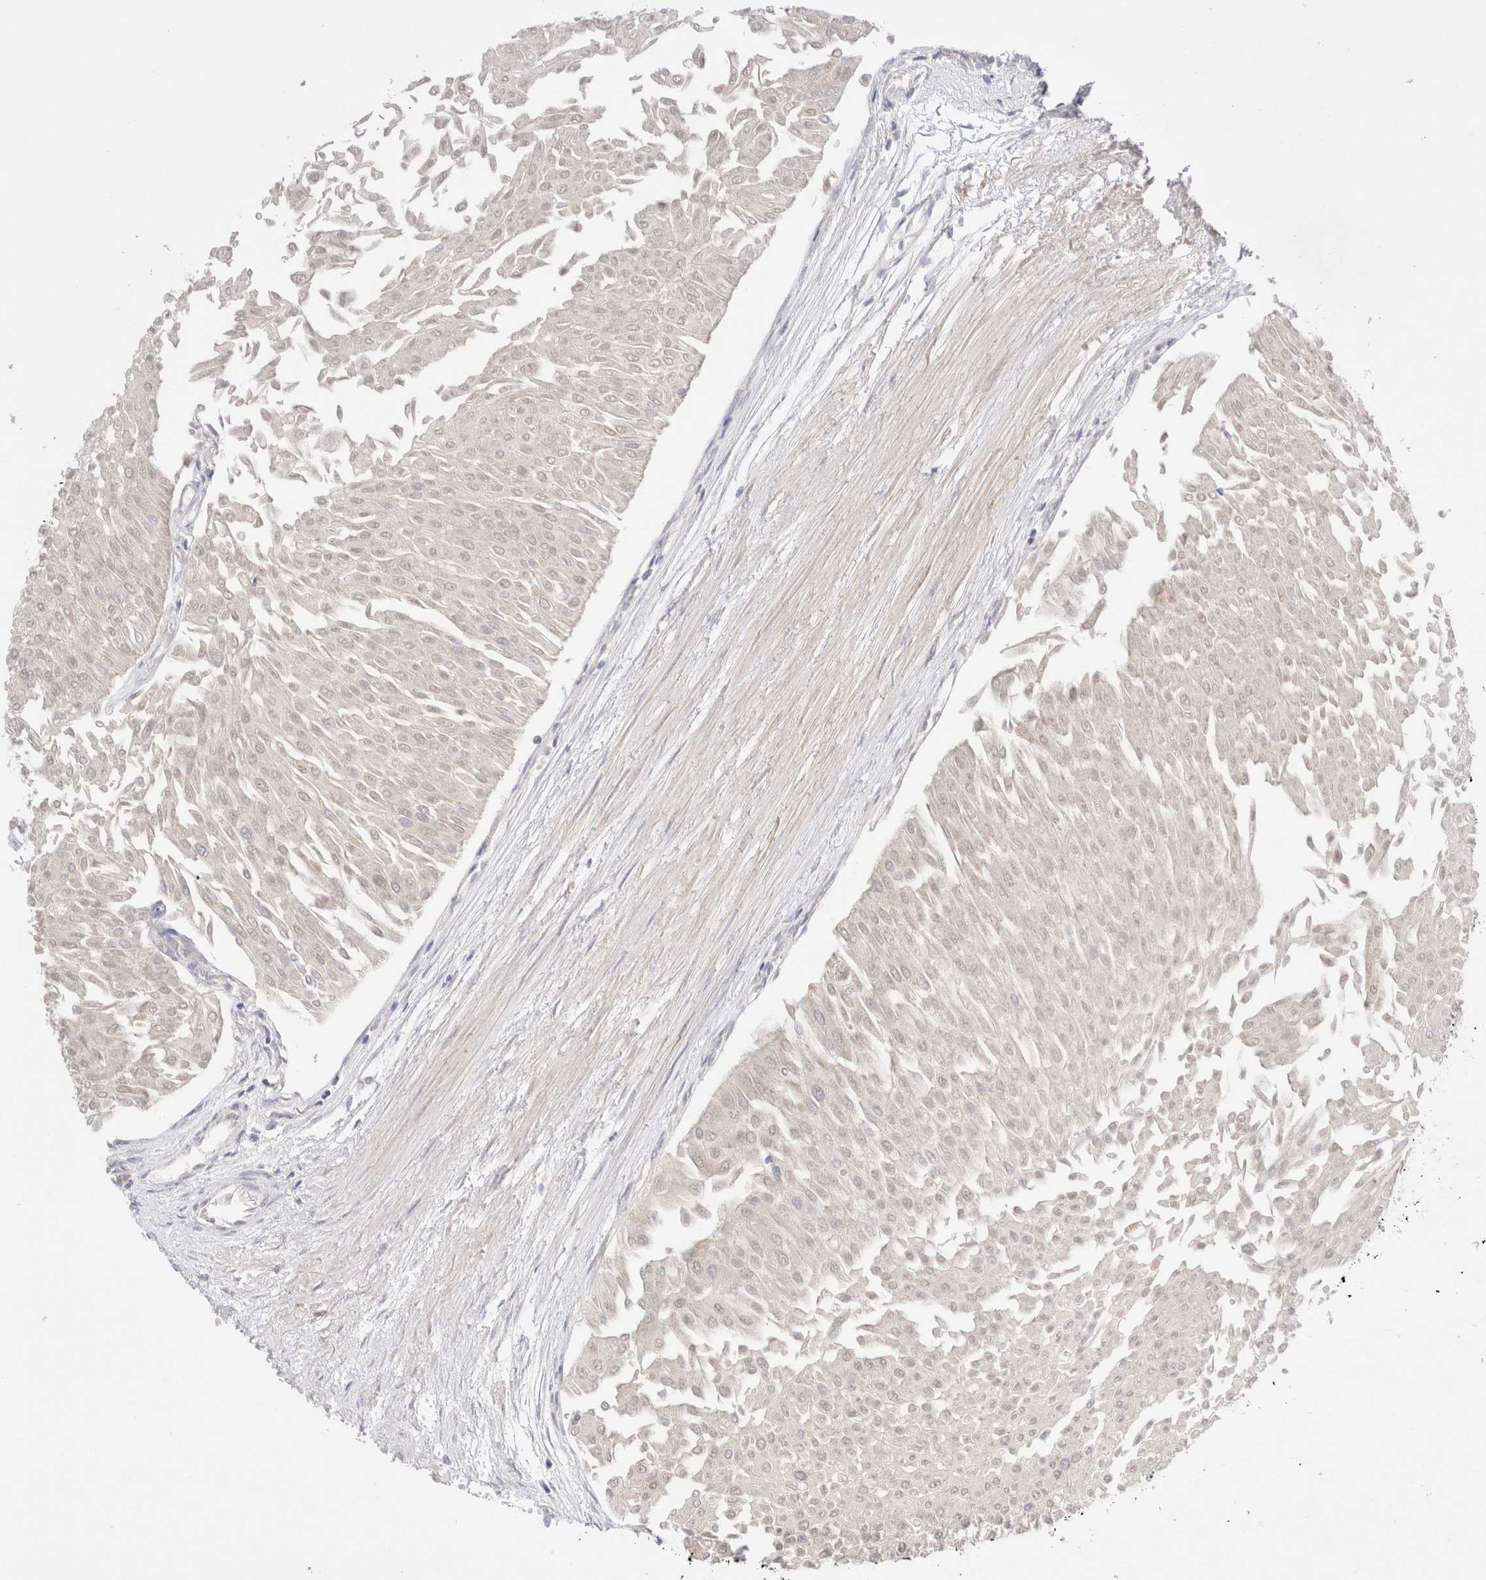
{"staining": {"intensity": "negative", "quantity": "none", "location": "none"}, "tissue": "urothelial cancer", "cell_type": "Tumor cells", "image_type": "cancer", "snomed": [{"axis": "morphology", "description": "Urothelial carcinoma, Low grade"}, {"axis": "topography", "description": "Urinary bladder"}], "caption": "This photomicrograph is of low-grade urothelial carcinoma stained with immunohistochemistry (IHC) to label a protein in brown with the nuclei are counter-stained blue. There is no positivity in tumor cells.", "gene": "SPATA20", "patient": {"sex": "male", "age": 67}}